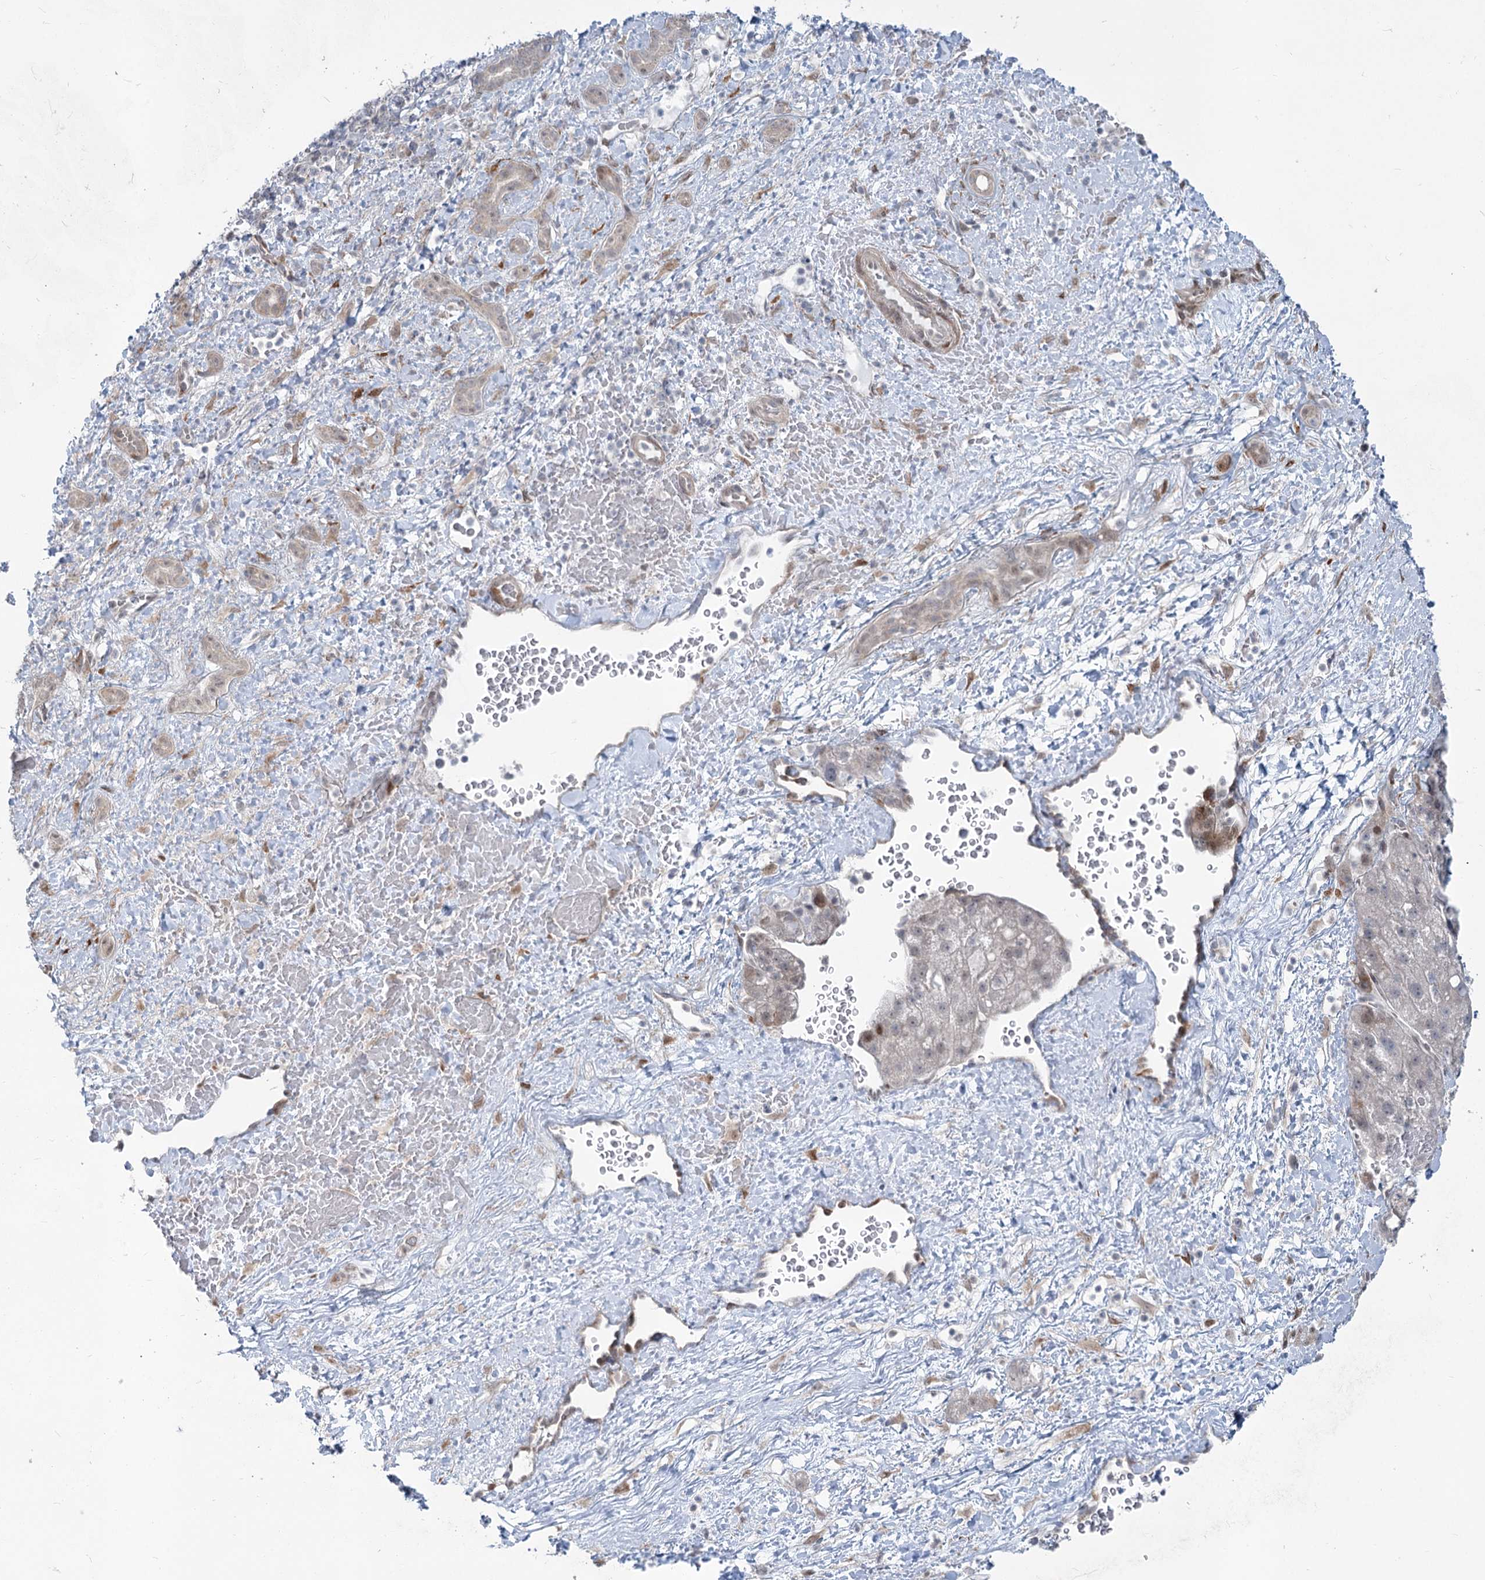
{"staining": {"intensity": "moderate", "quantity": "<25%", "location": "cytoplasmic/membranous,nuclear"}, "tissue": "liver cancer", "cell_type": "Tumor cells", "image_type": "cancer", "snomed": [{"axis": "morphology", "description": "Normal tissue, NOS"}, {"axis": "morphology", "description": "Carcinoma, Hepatocellular, NOS"}, {"axis": "topography", "description": "Liver"}], "caption": "Hepatocellular carcinoma (liver) stained with a protein marker exhibits moderate staining in tumor cells.", "gene": "ABITRAM", "patient": {"sex": "male", "age": 57}}